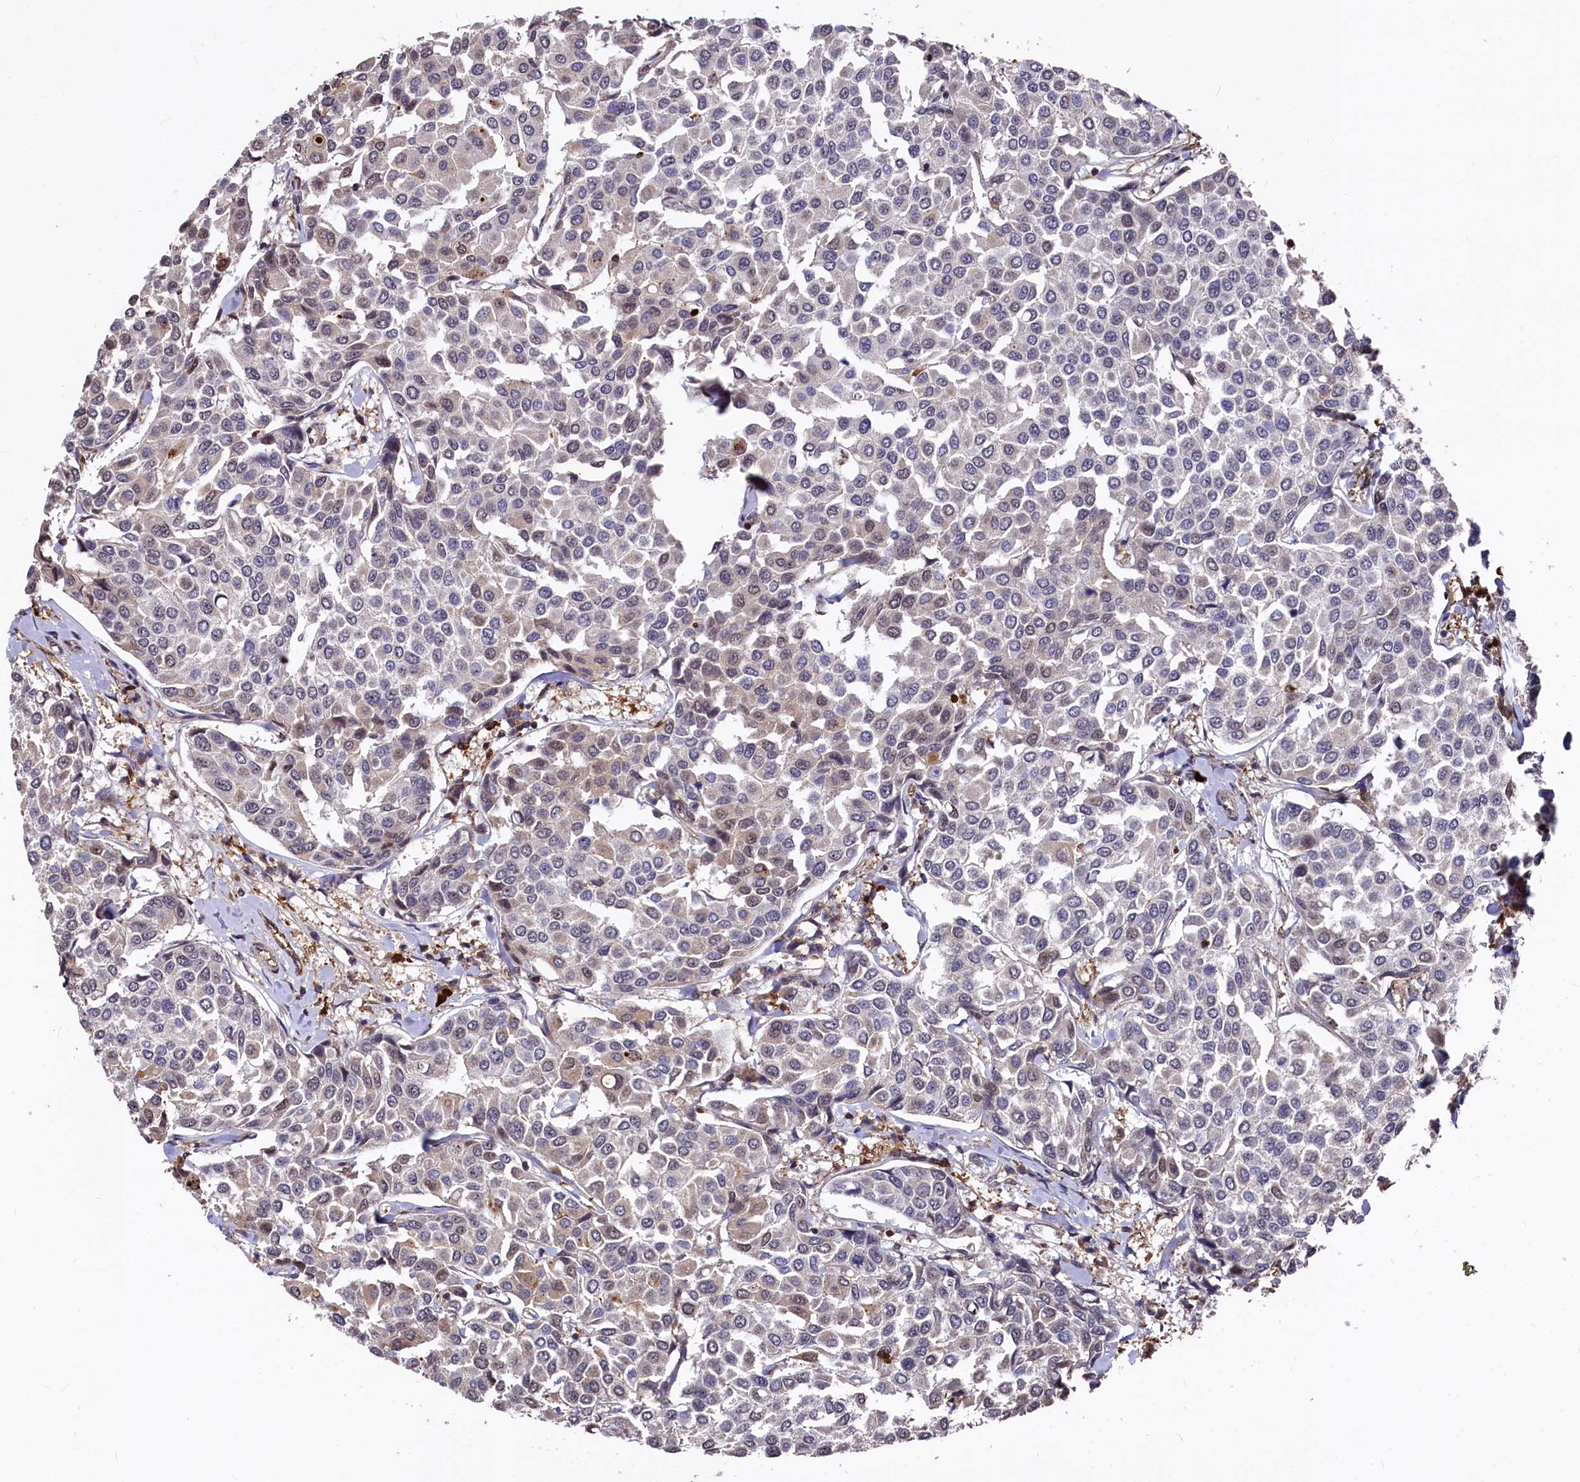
{"staining": {"intensity": "negative", "quantity": "none", "location": "none"}, "tissue": "breast cancer", "cell_type": "Tumor cells", "image_type": "cancer", "snomed": [{"axis": "morphology", "description": "Duct carcinoma"}, {"axis": "topography", "description": "Breast"}], "caption": "This is a image of IHC staining of breast cancer (intraductal carcinoma), which shows no staining in tumor cells.", "gene": "PLEKHO2", "patient": {"sex": "female", "age": 55}}